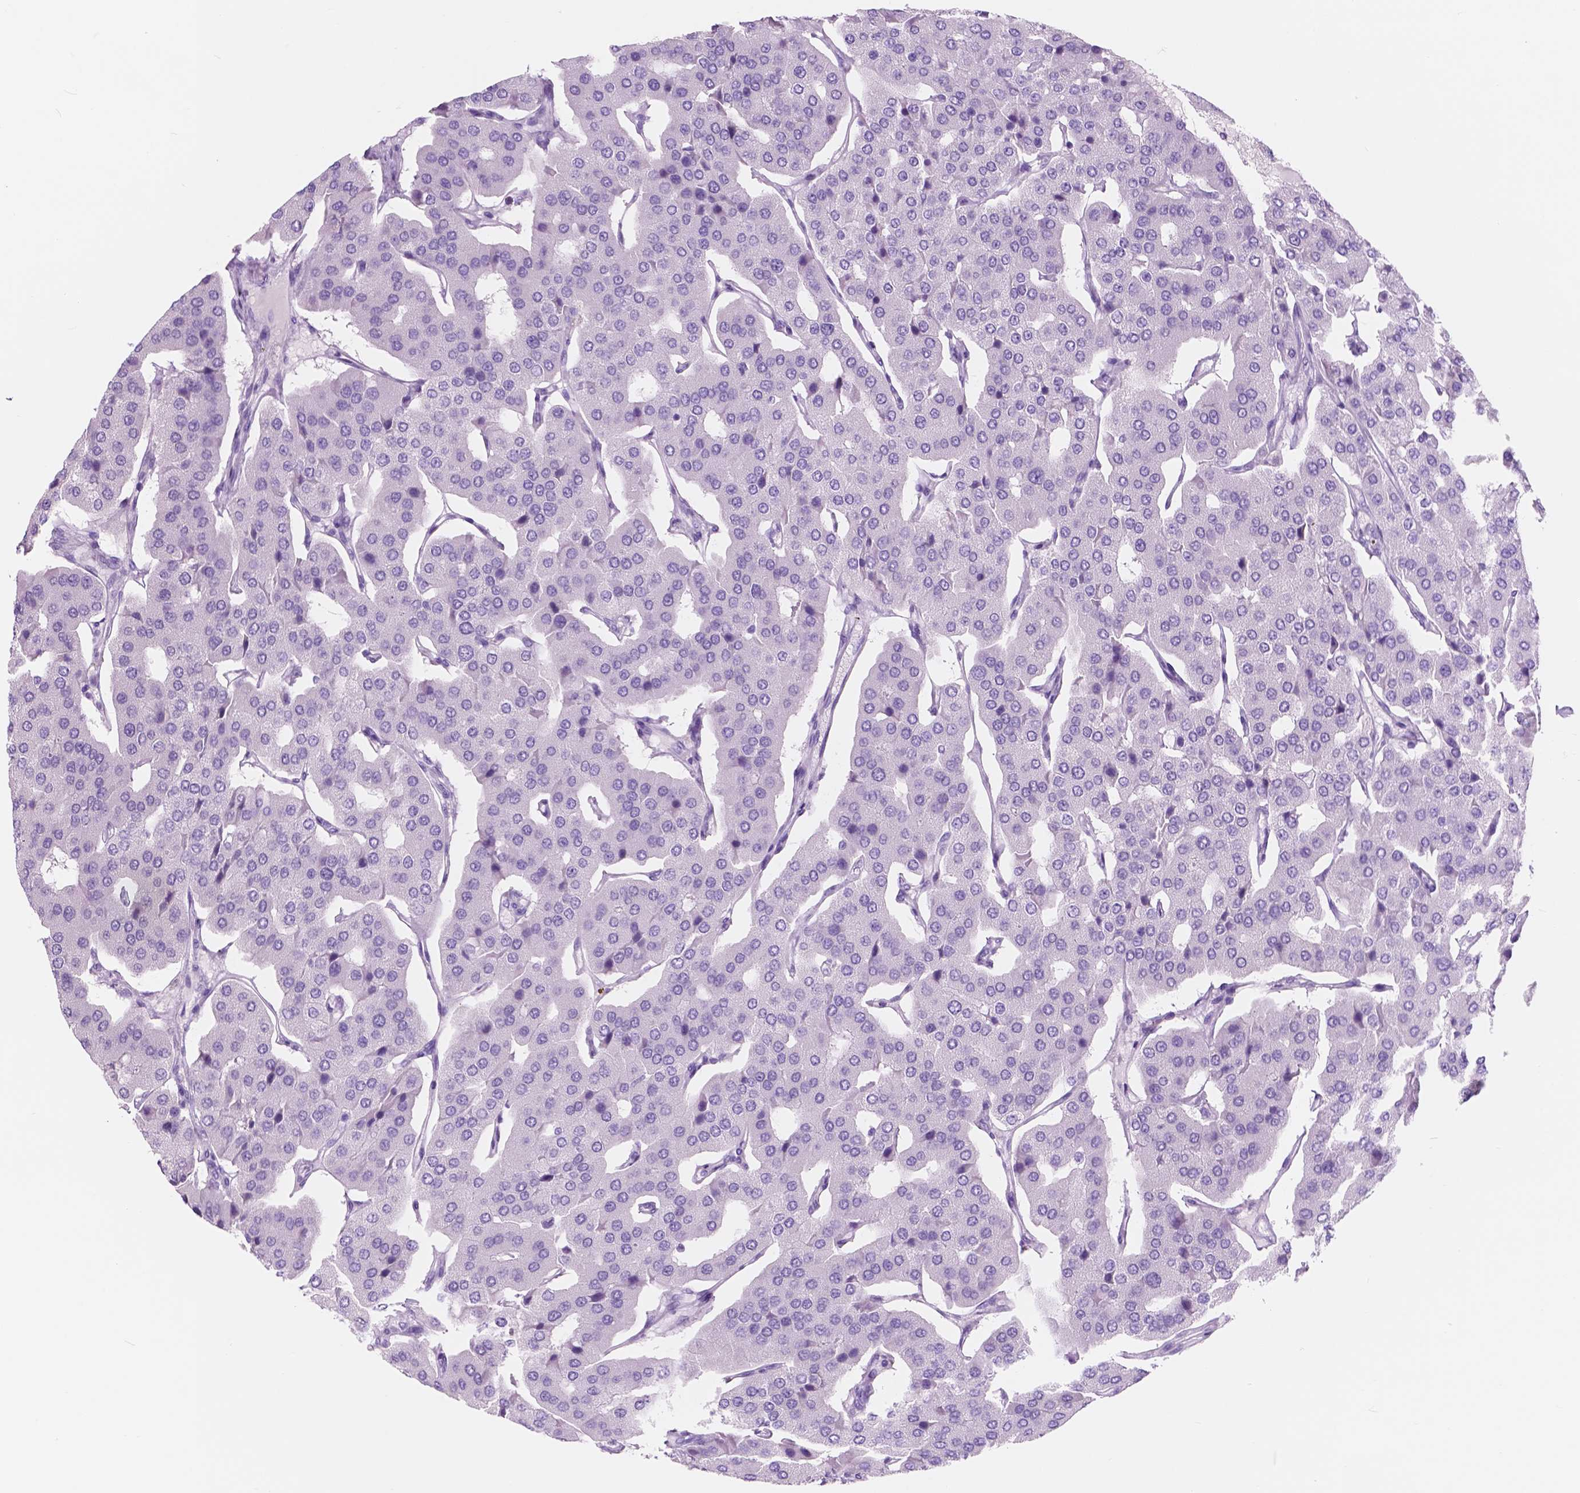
{"staining": {"intensity": "negative", "quantity": "none", "location": "none"}, "tissue": "parathyroid gland", "cell_type": "Glandular cells", "image_type": "normal", "snomed": [{"axis": "morphology", "description": "Normal tissue, NOS"}, {"axis": "morphology", "description": "Adenoma, NOS"}, {"axis": "topography", "description": "Parathyroid gland"}], "caption": "This image is of unremarkable parathyroid gland stained with IHC to label a protein in brown with the nuclei are counter-stained blue. There is no staining in glandular cells. (Stains: DAB (3,3'-diaminobenzidine) immunohistochemistry with hematoxylin counter stain, Microscopy: brightfield microscopy at high magnification).", "gene": "CUZD1", "patient": {"sex": "female", "age": 86}}